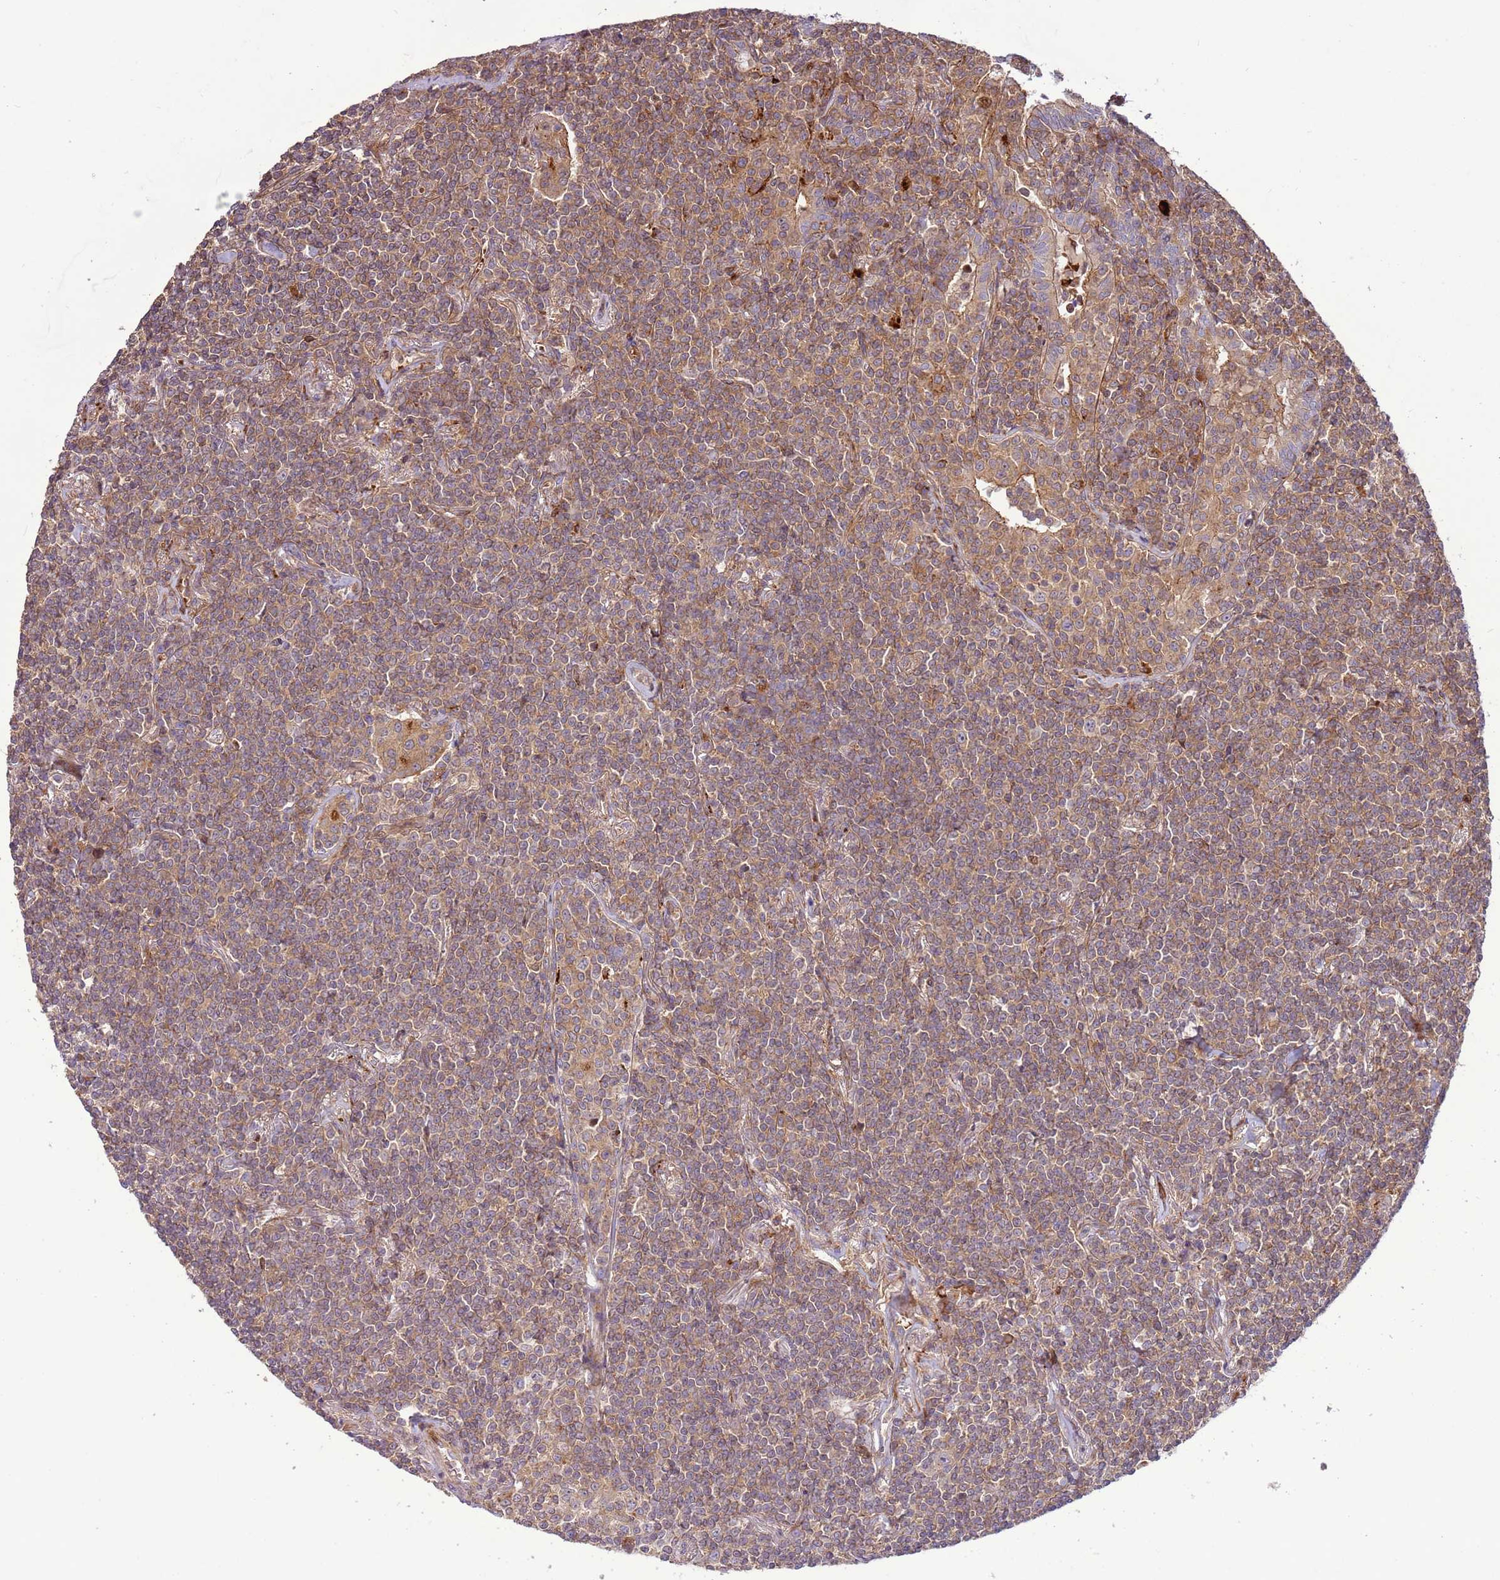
{"staining": {"intensity": "weak", "quantity": ">75%", "location": "cytoplasmic/membranous"}, "tissue": "lymphoma", "cell_type": "Tumor cells", "image_type": "cancer", "snomed": [{"axis": "morphology", "description": "Malignant lymphoma, non-Hodgkin's type, Low grade"}, {"axis": "topography", "description": "Lung"}], "caption": "About >75% of tumor cells in human malignant lymphoma, non-Hodgkin's type (low-grade) demonstrate weak cytoplasmic/membranous protein staining as visualized by brown immunohistochemical staining.", "gene": "ZNF624", "patient": {"sex": "female", "age": 71}}